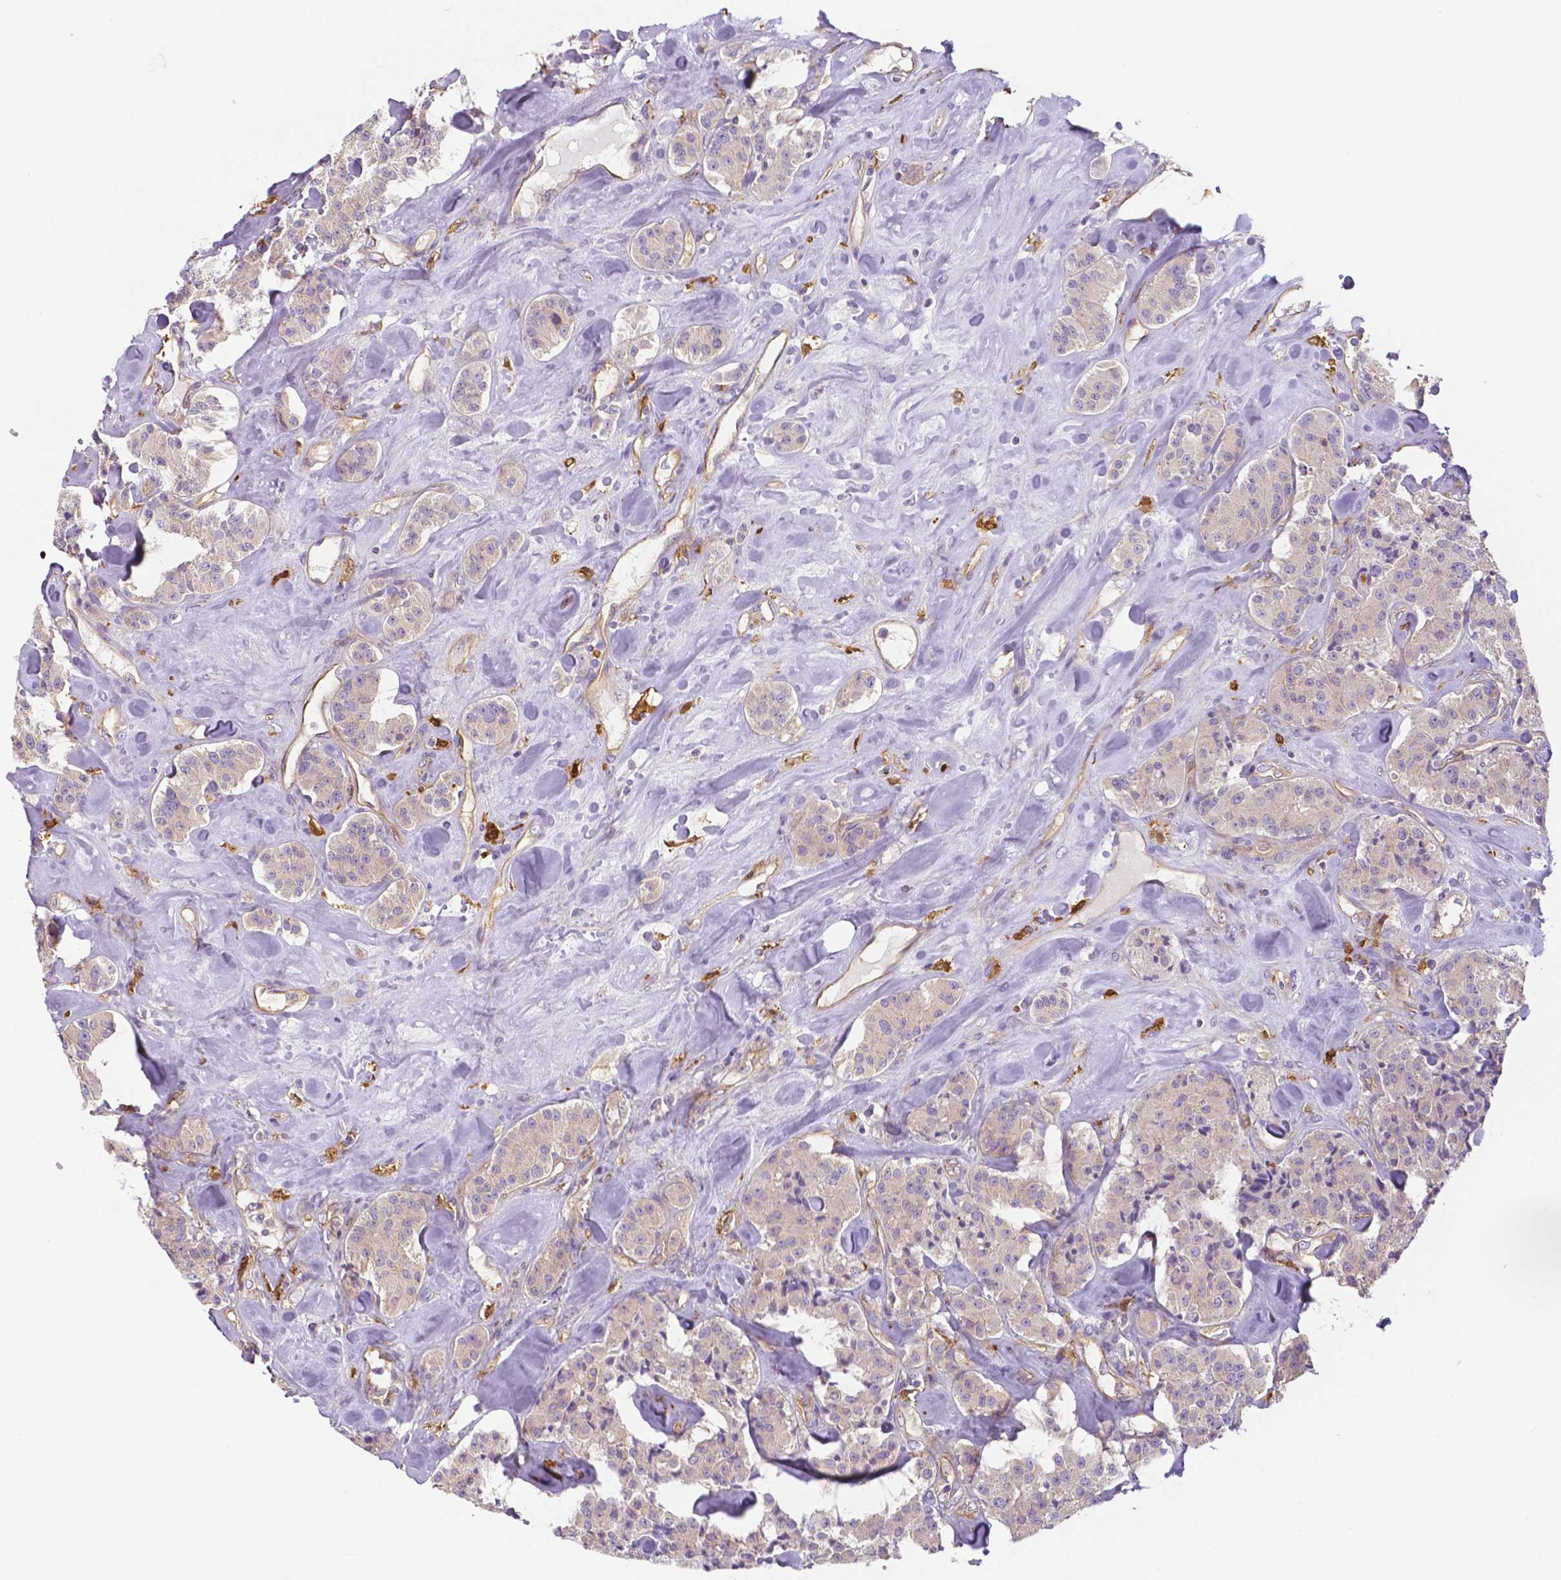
{"staining": {"intensity": "negative", "quantity": "none", "location": "none"}, "tissue": "carcinoid", "cell_type": "Tumor cells", "image_type": "cancer", "snomed": [{"axis": "morphology", "description": "Carcinoid, malignant, NOS"}, {"axis": "topography", "description": "Pancreas"}], "caption": "Immunohistochemical staining of carcinoid reveals no significant expression in tumor cells. (DAB (3,3'-diaminobenzidine) immunohistochemistry with hematoxylin counter stain).", "gene": "CRMP1", "patient": {"sex": "male", "age": 41}}